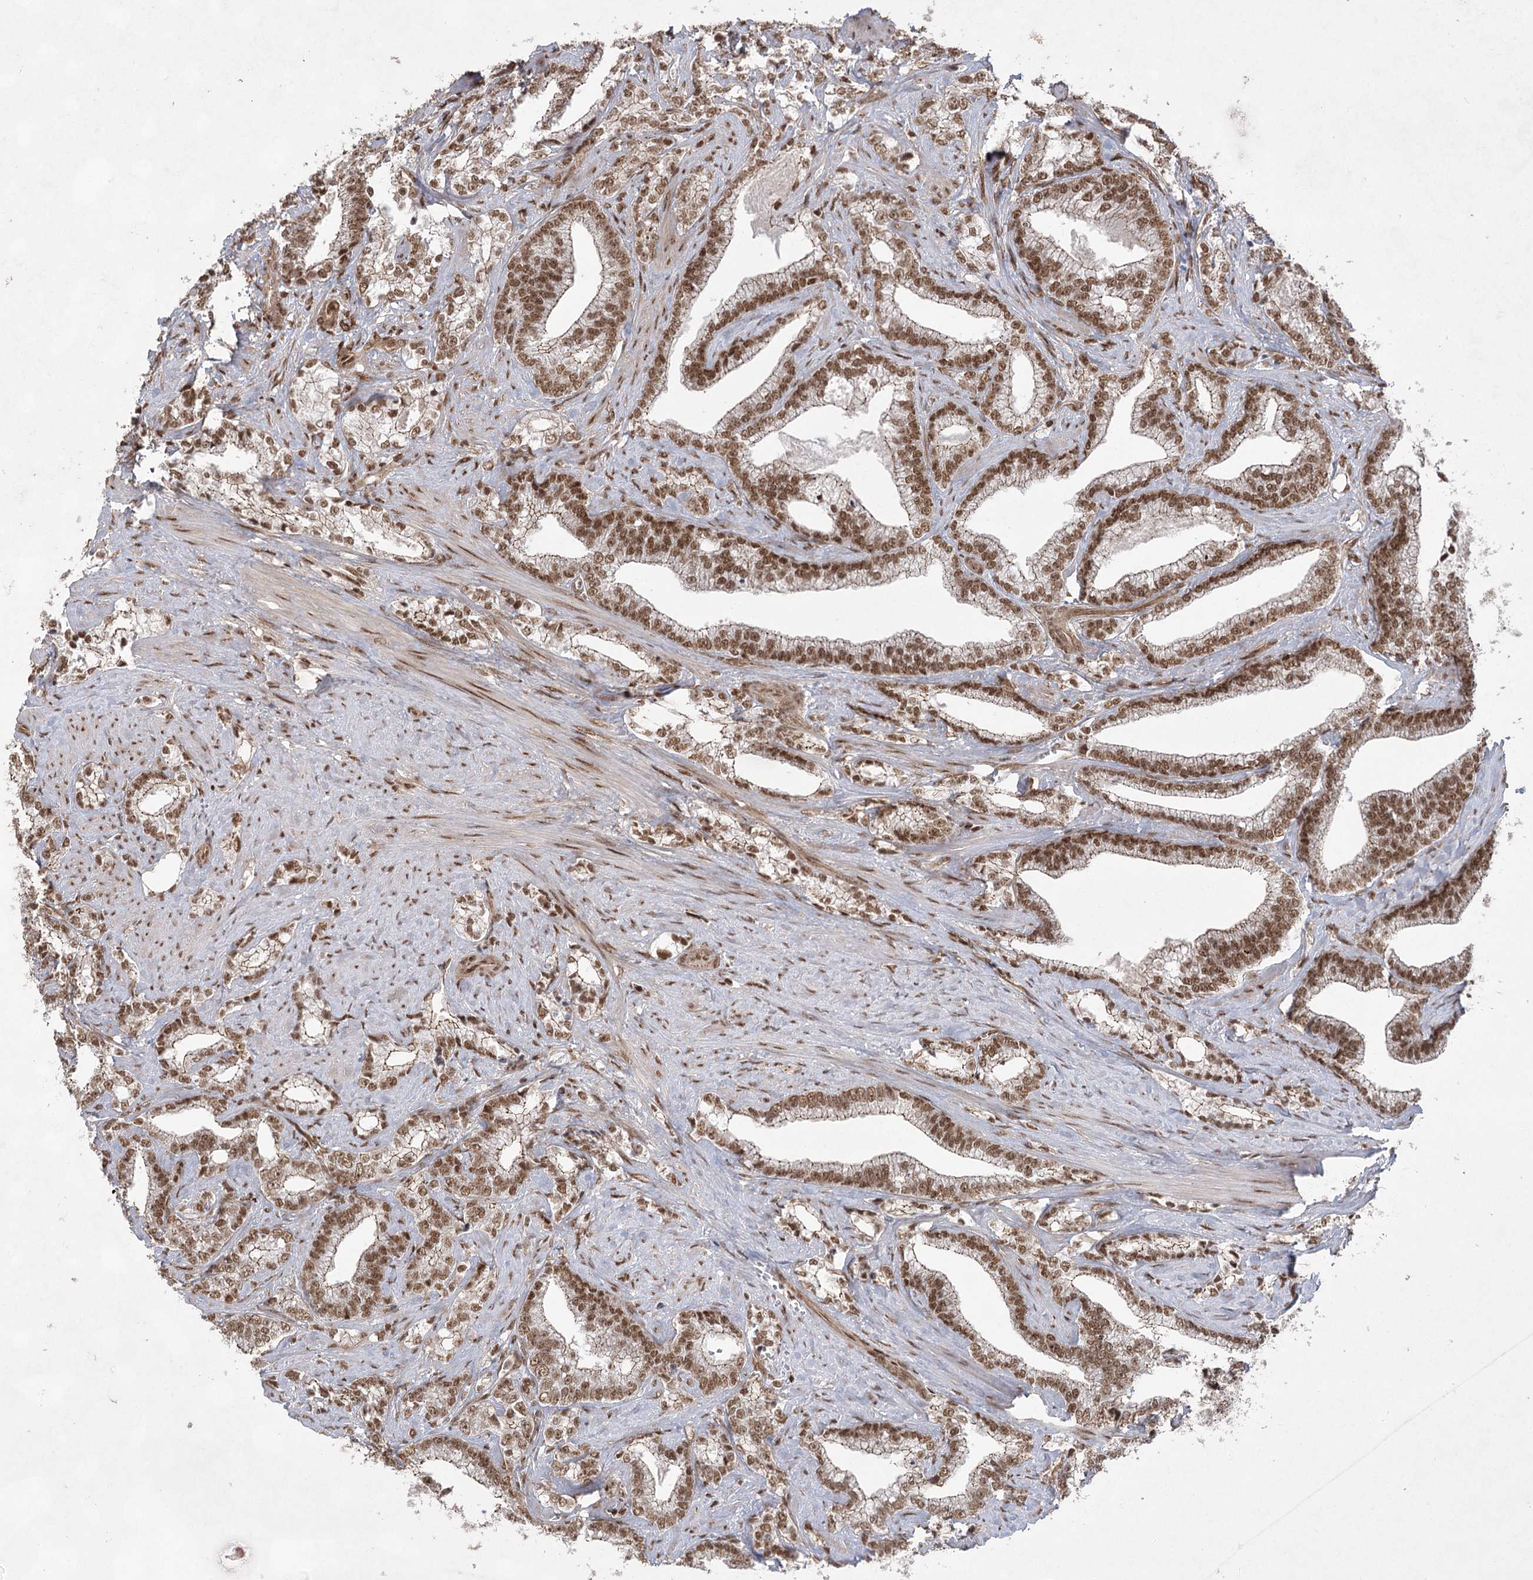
{"staining": {"intensity": "strong", "quantity": ">75%", "location": "nuclear"}, "tissue": "prostate cancer", "cell_type": "Tumor cells", "image_type": "cancer", "snomed": [{"axis": "morphology", "description": "Adenocarcinoma, High grade"}, {"axis": "topography", "description": "Prostate and seminal vesicle, NOS"}], "caption": "A micrograph of prostate cancer stained for a protein exhibits strong nuclear brown staining in tumor cells. (Brightfield microscopy of DAB IHC at high magnification).", "gene": "ZCCHC8", "patient": {"sex": "male", "age": 67}}